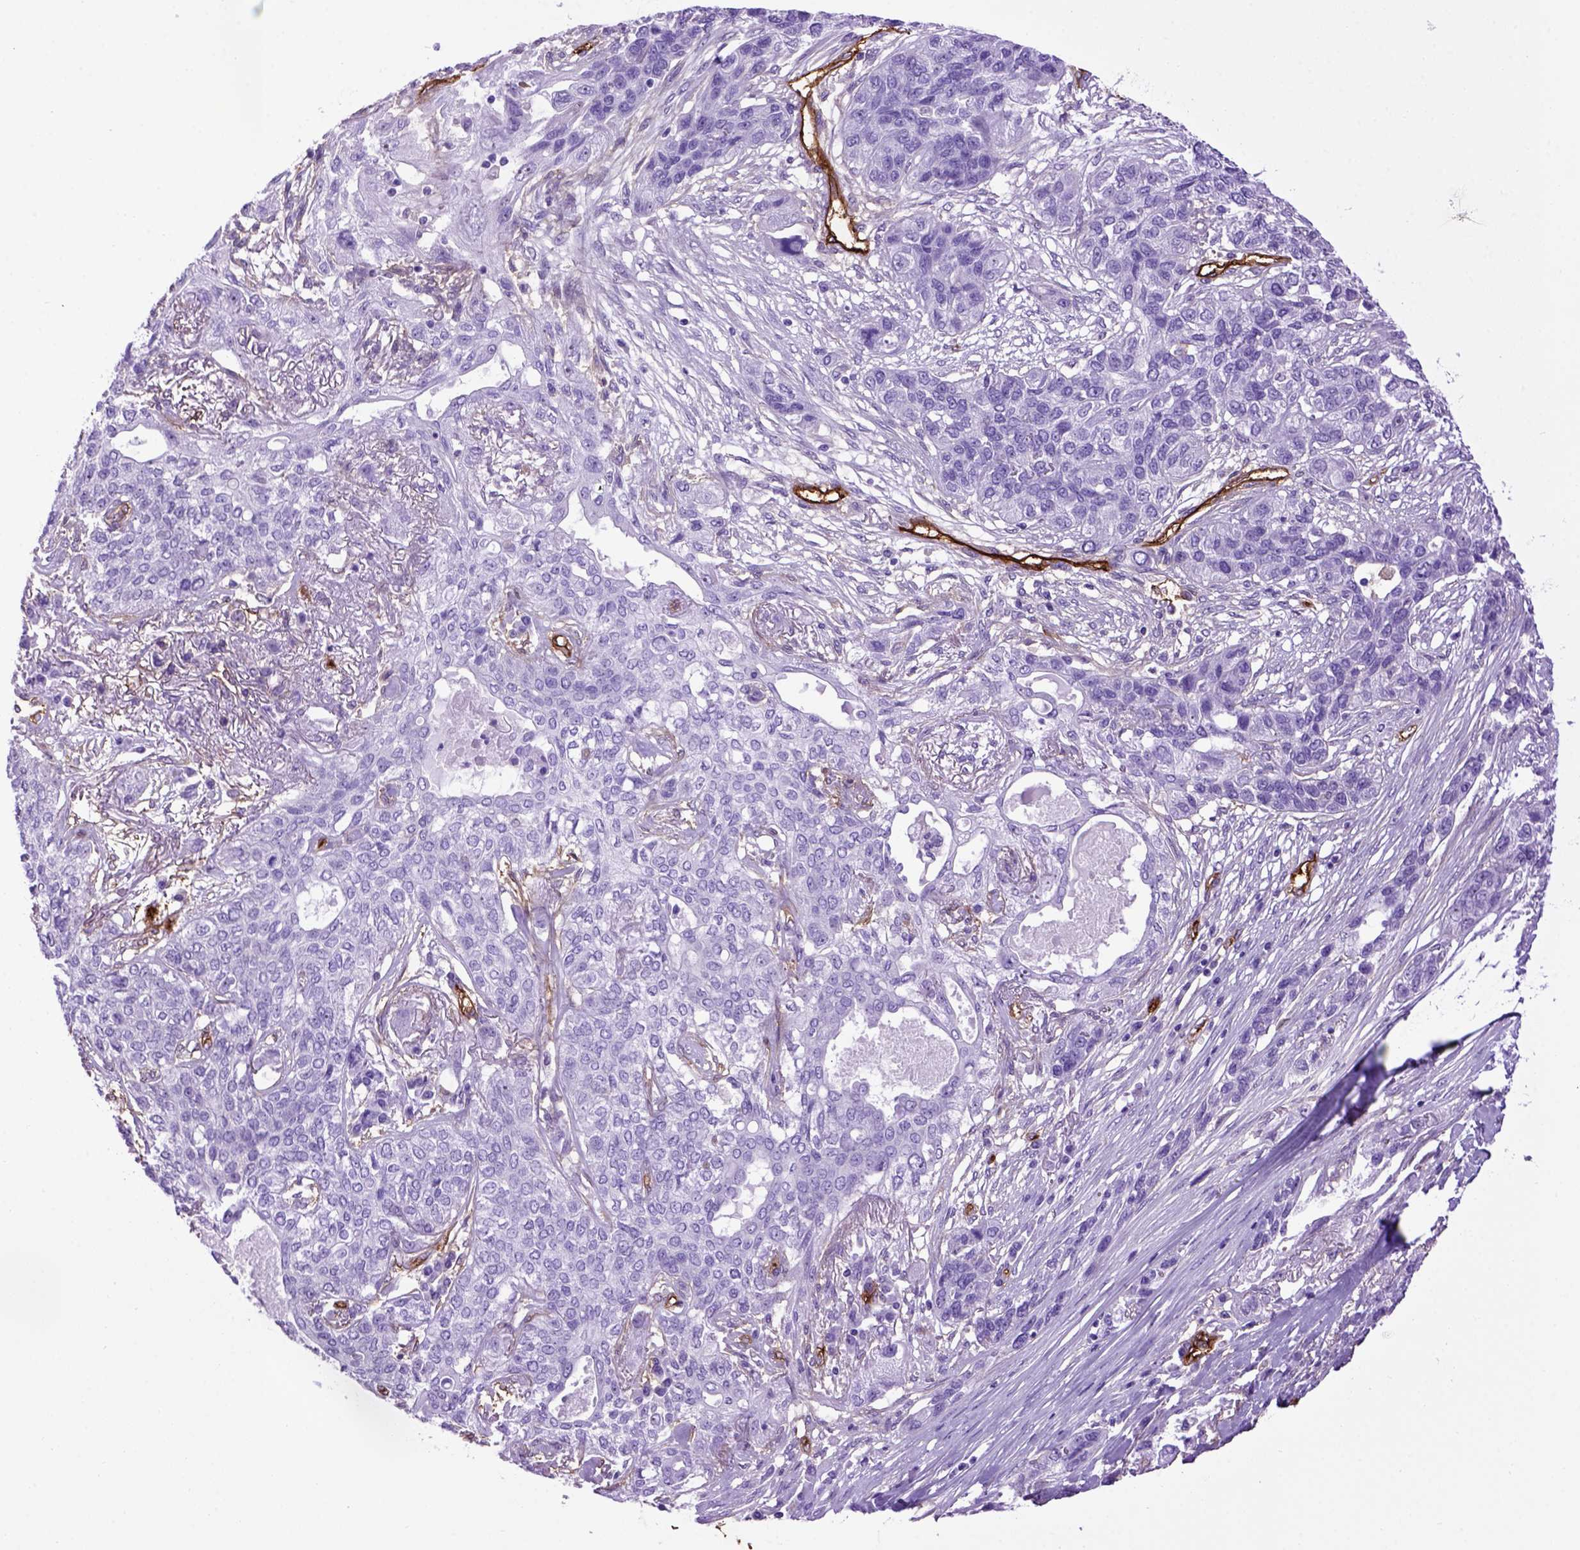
{"staining": {"intensity": "negative", "quantity": "none", "location": "none"}, "tissue": "lung cancer", "cell_type": "Tumor cells", "image_type": "cancer", "snomed": [{"axis": "morphology", "description": "Squamous cell carcinoma, NOS"}, {"axis": "topography", "description": "Lung"}], "caption": "A high-resolution micrograph shows immunohistochemistry staining of lung squamous cell carcinoma, which shows no significant positivity in tumor cells.", "gene": "ENG", "patient": {"sex": "female", "age": 70}}